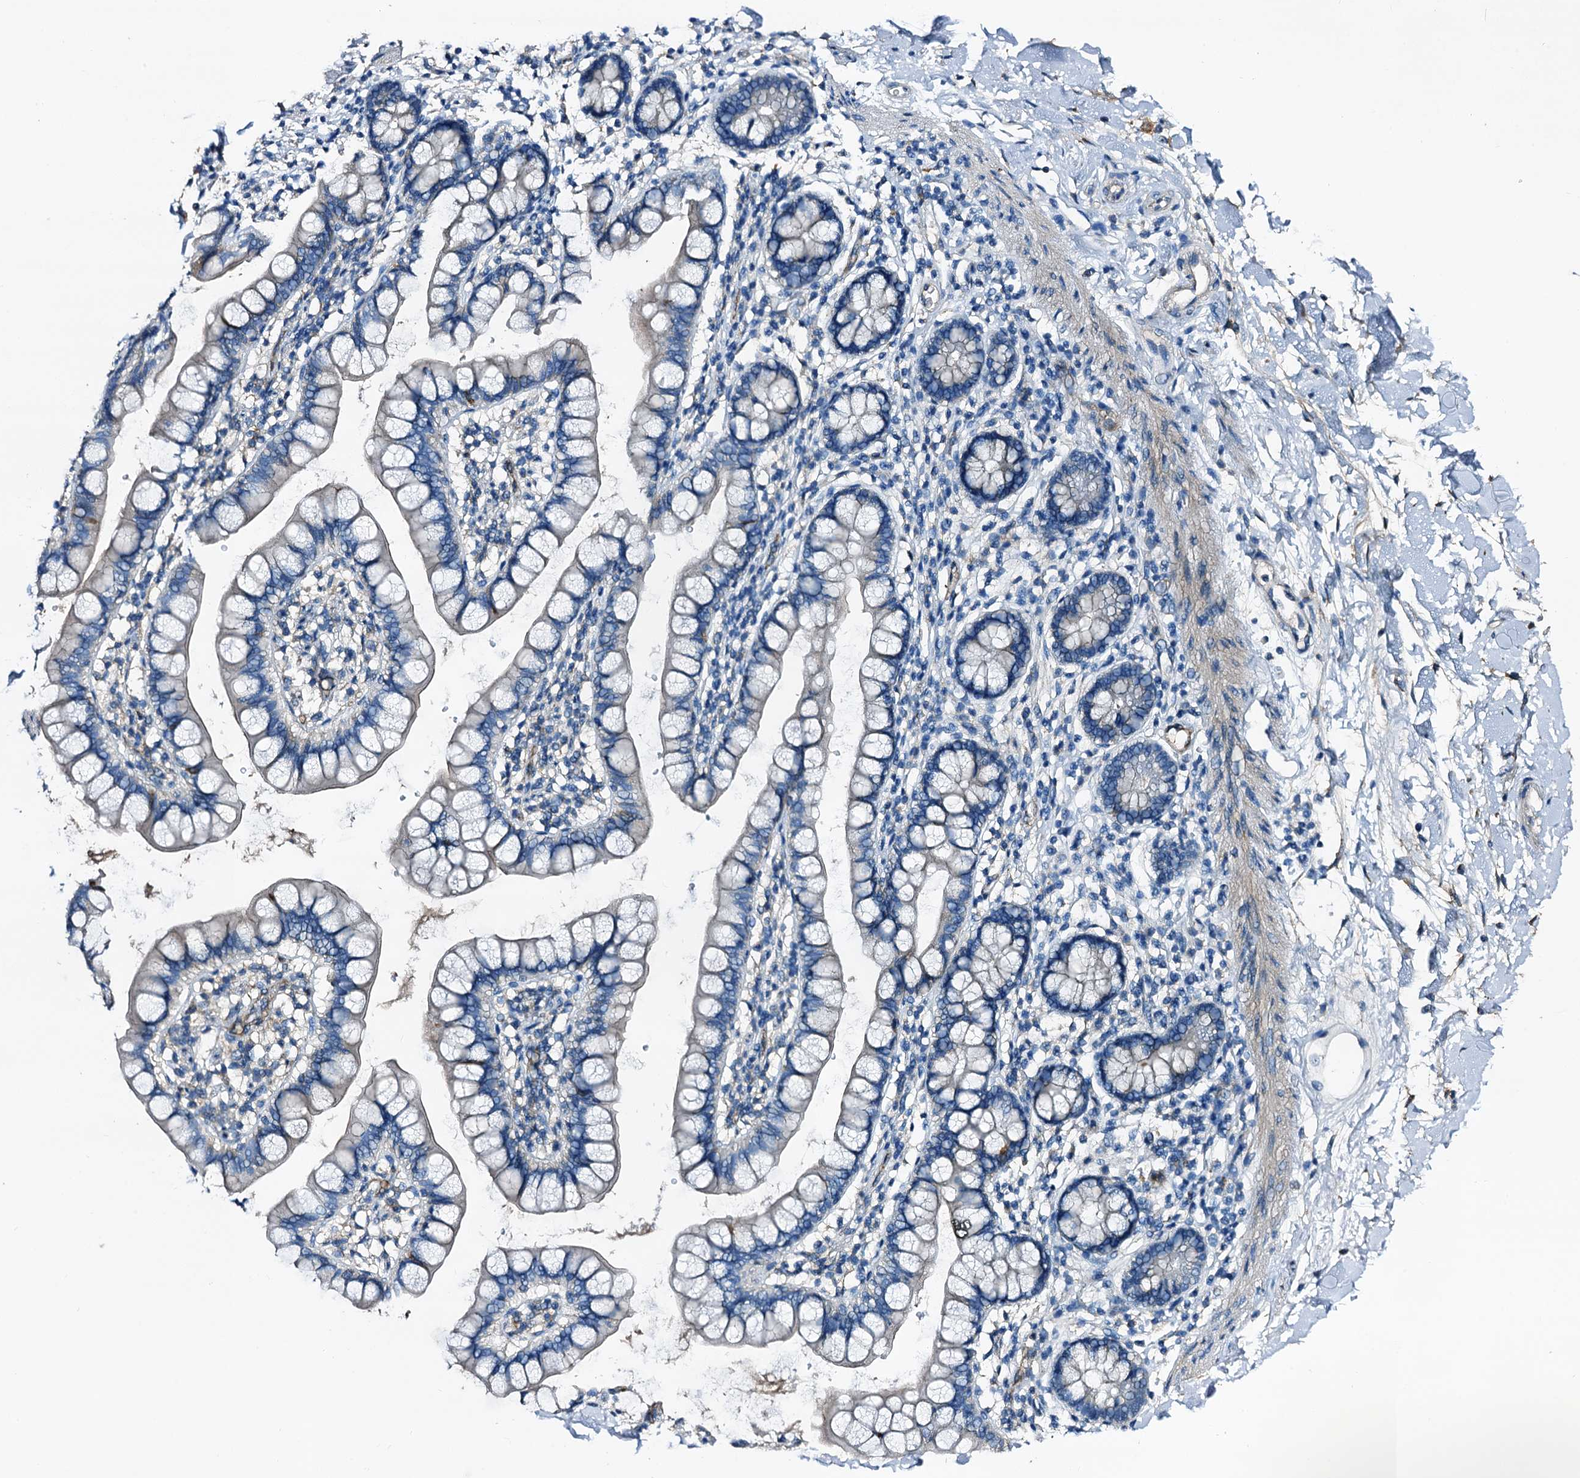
{"staining": {"intensity": "negative", "quantity": "none", "location": "none"}, "tissue": "smooth muscle", "cell_type": "Smooth muscle cells", "image_type": "normal", "snomed": [{"axis": "morphology", "description": "Normal tissue, NOS"}, {"axis": "topography", "description": "Smooth muscle"}, {"axis": "topography", "description": "Small intestine"}], "caption": "High magnification brightfield microscopy of normal smooth muscle stained with DAB (brown) and counterstained with hematoxylin (blue): smooth muscle cells show no significant expression. (Brightfield microscopy of DAB (3,3'-diaminobenzidine) immunohistochemistry (IHC) at high magnification).", "gene": "FREM3", "patient": {"sex": "female", "age": 84}}